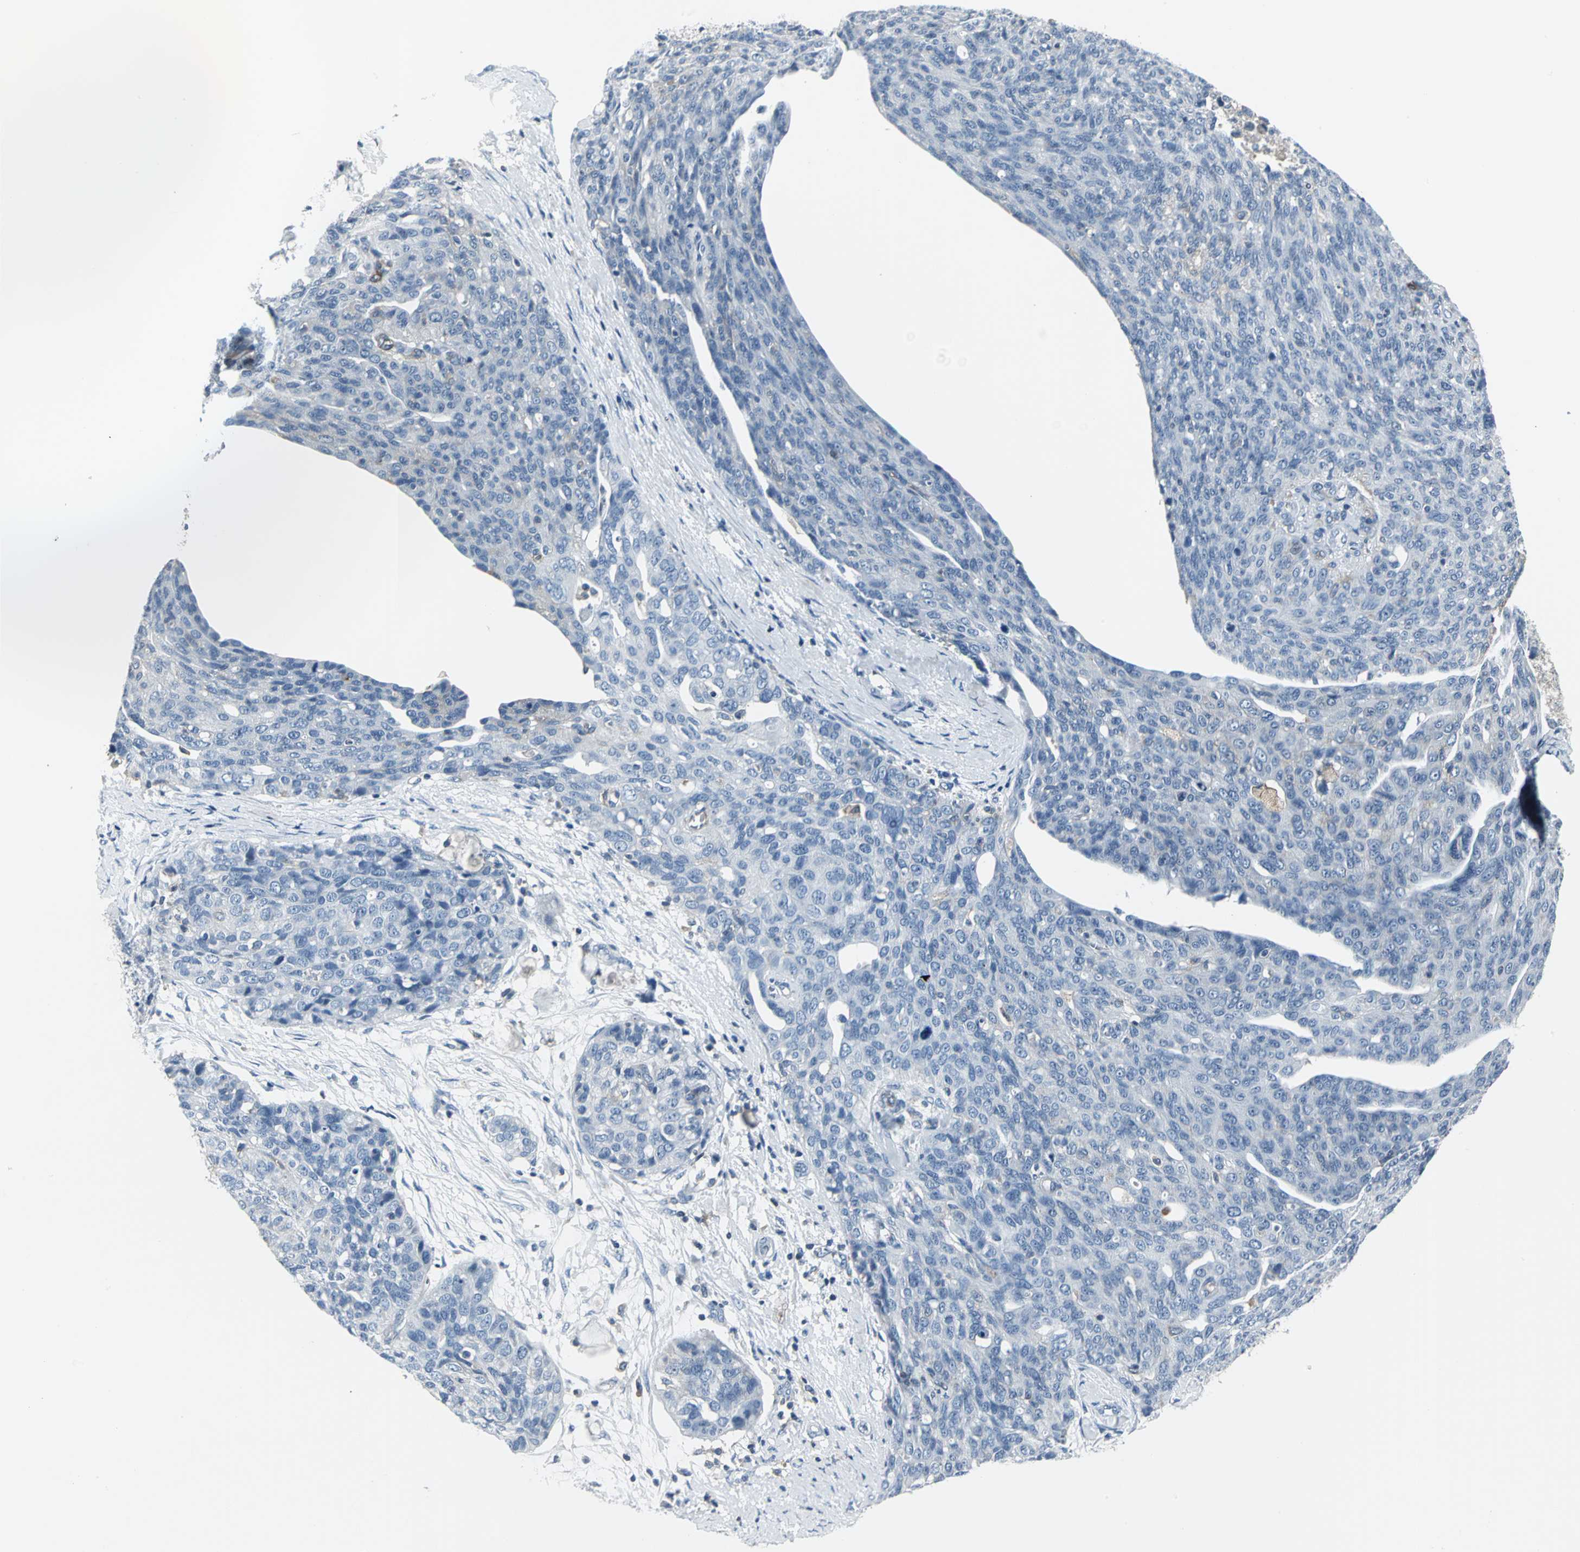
{"staining": {"intensity": "negative", "quantity": "none", "location": "none"}, "tissue": "ovarian cancer", "cell_type": "Tumor cells", "image_type": "cancer", "snomed": [{"axis": "morphology", "description": "Carcinoma, endometroid"}, {"axis": "topography", "description": "Ovary"}], "caption": "Tumor cells show no significant expression in ovarian cancer.", "gene": "IQGAP2", "patient": {"sex": "female", "age": 60}}